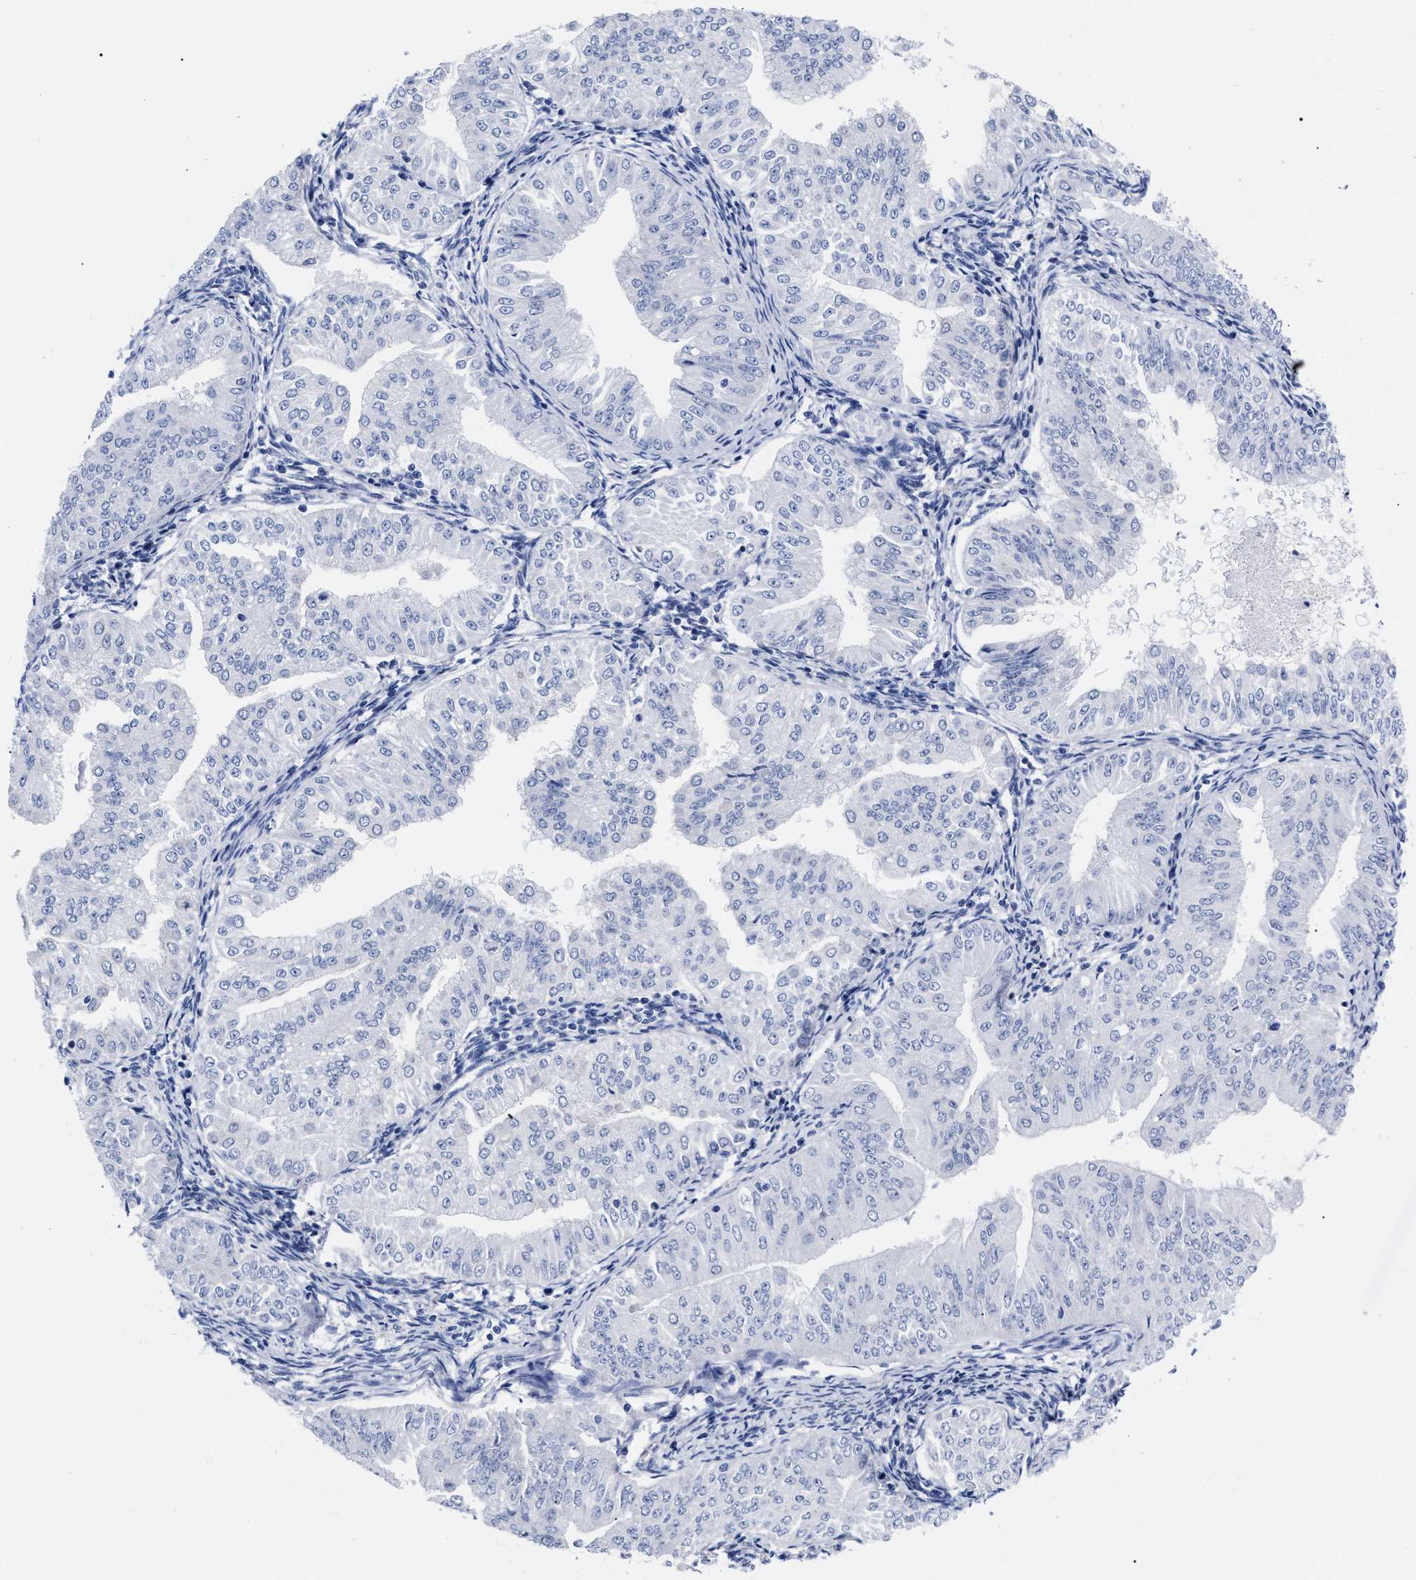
{"staining": {"intensity": "negative", "quantity": "none", "location": "none"}, "tissue": "endometrial cancer", "cell_type": "Tumor cells", "image_type": "cancer", "snomed": [{"axis": "morphology", "description": "Normal tissue, NOS"}, {"axis": "morphology", "description": "Adenocarcinoma, NOS"}, {"axis": "topography", "description": "Endometrium"}], "caption": "Immunohistochemical staining of human endometrial cancer (adenocarcinoma) displays no significant expression in tumor cells.", "gene": "IRAG2", "patient": {"sex": "female", "age": 53}}